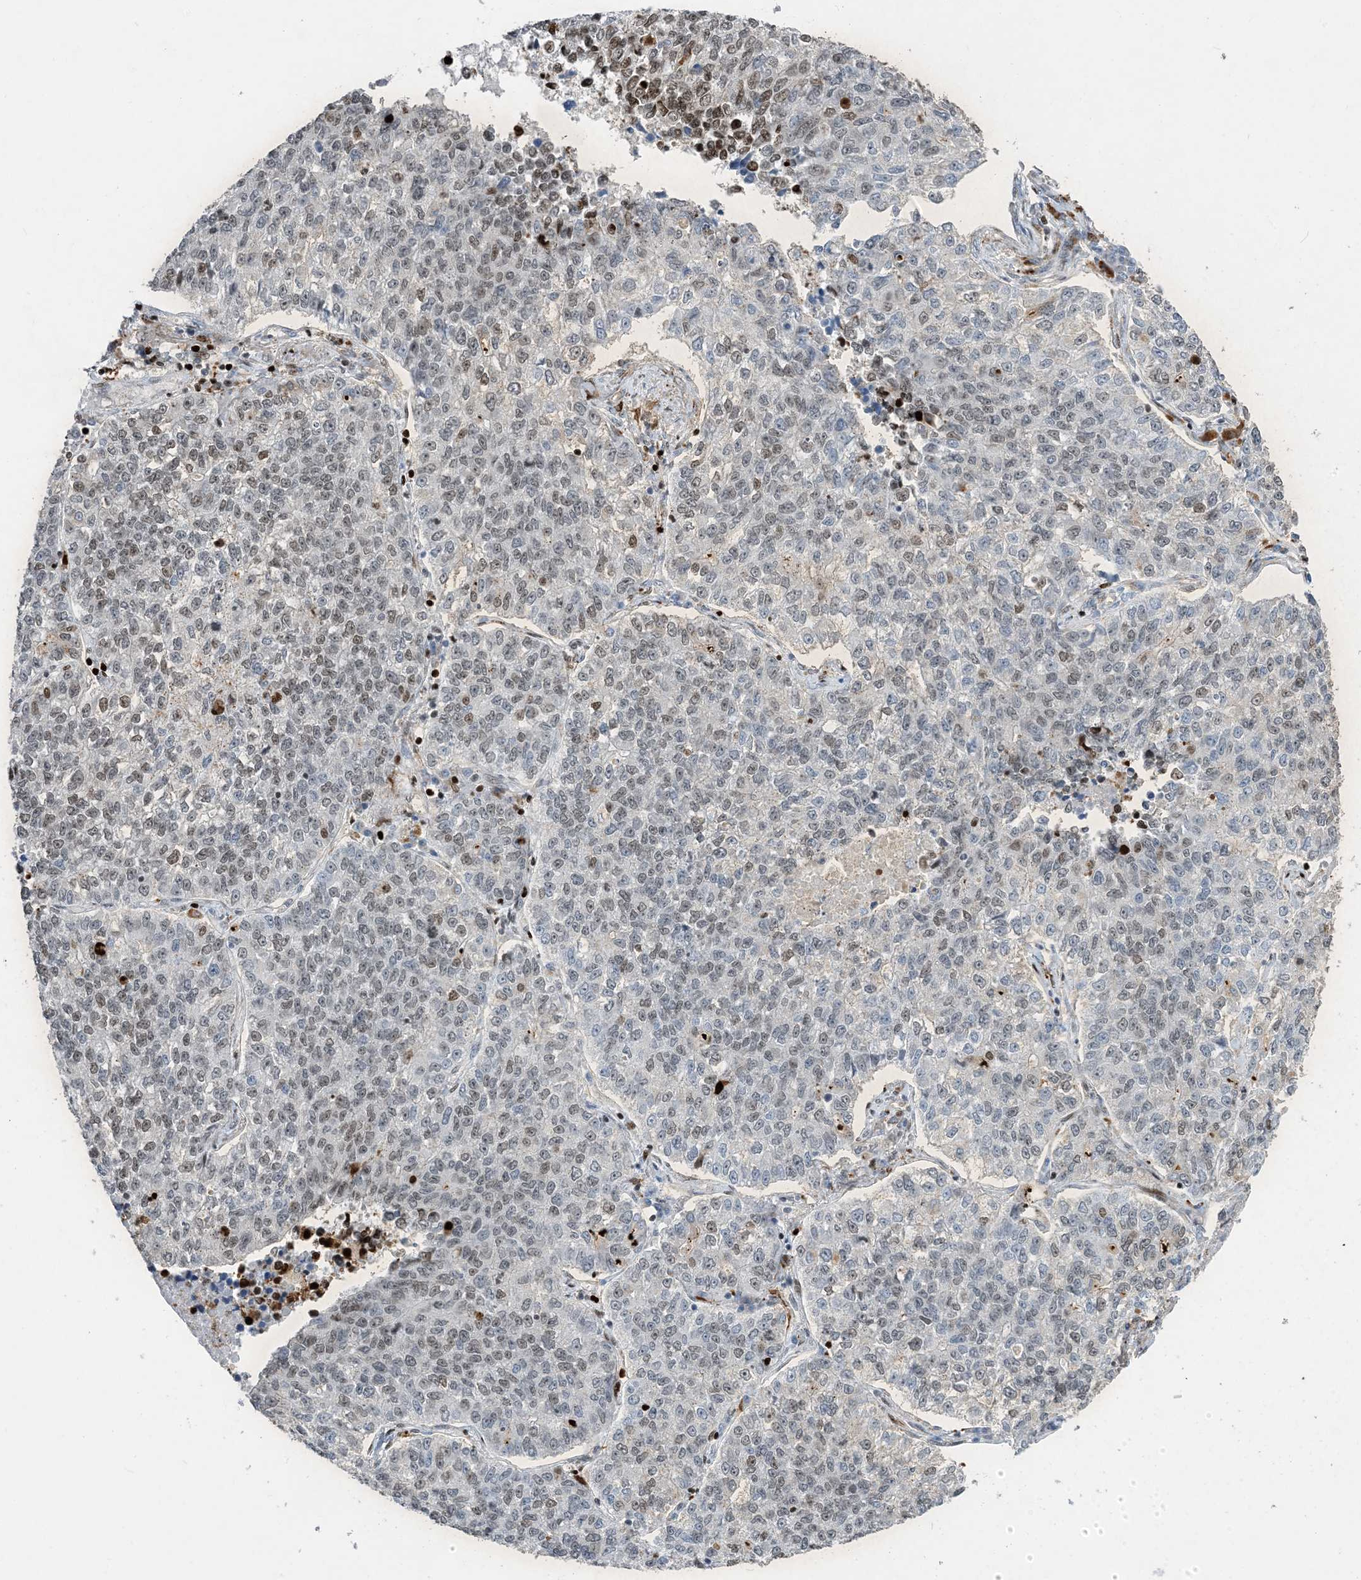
{"staining": {"intensity": "weak", "quantity": "<25%", "location": "nuclear"}, "tissue": "lung cancer", "cell_type": "Tumor cells", "image_type": "cancer", "snomed": [{"axis": "morphology", "description": "Adenocarcinoma, NOS"}, {"axis": "topography", "description": "Lung"}], "caption": "A photomicrograph of human lung cancer (adenocarcinoma) is negative for staining in tumor cells.", "gene": "SLC25A53", "patient": {"sex": "male", "age": 49}}